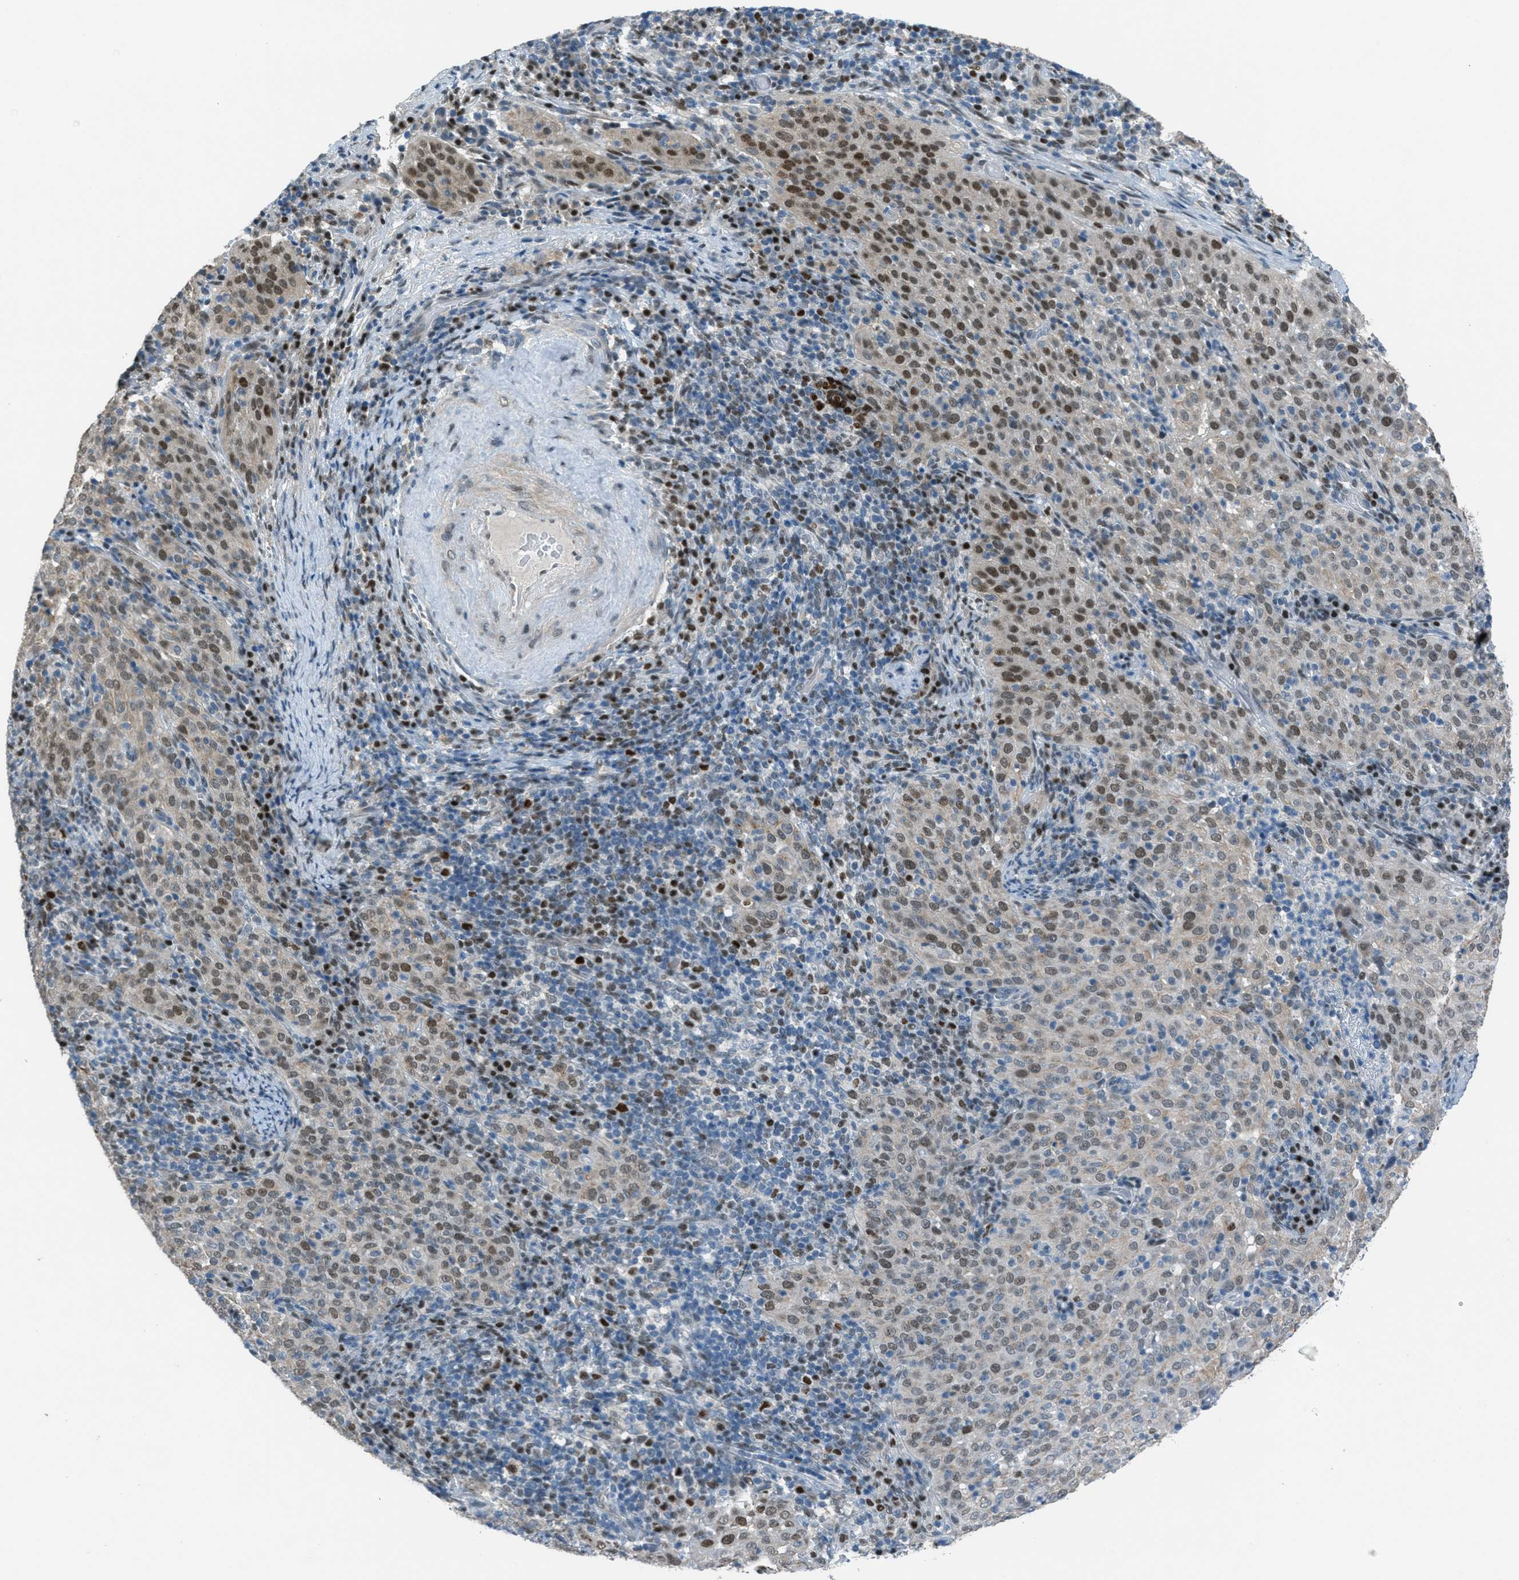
{"staining": {"intensity": "weak", "quantity": ">75%", "location": "cytoplasmic/membranous,nuclear"}, "tissue": "cervical cancer", "cell_type": "Tumor cells", "image_type": "cancer", "snomed": [{"axis": "morphology", "description": "Squamous cell carcinoma, NOS"}, {"axis": "topography", "description": "Cervix"}], "caption": "Cervical cancer (squamous cell carcinoma) stained for a protein (brown) reveals weak cytoplasmic/membranous and nuclear positive expression in approximately >75% of tumor cells.", "gene": "TCF3", "patient": {"sex": "female", "age": 51}}